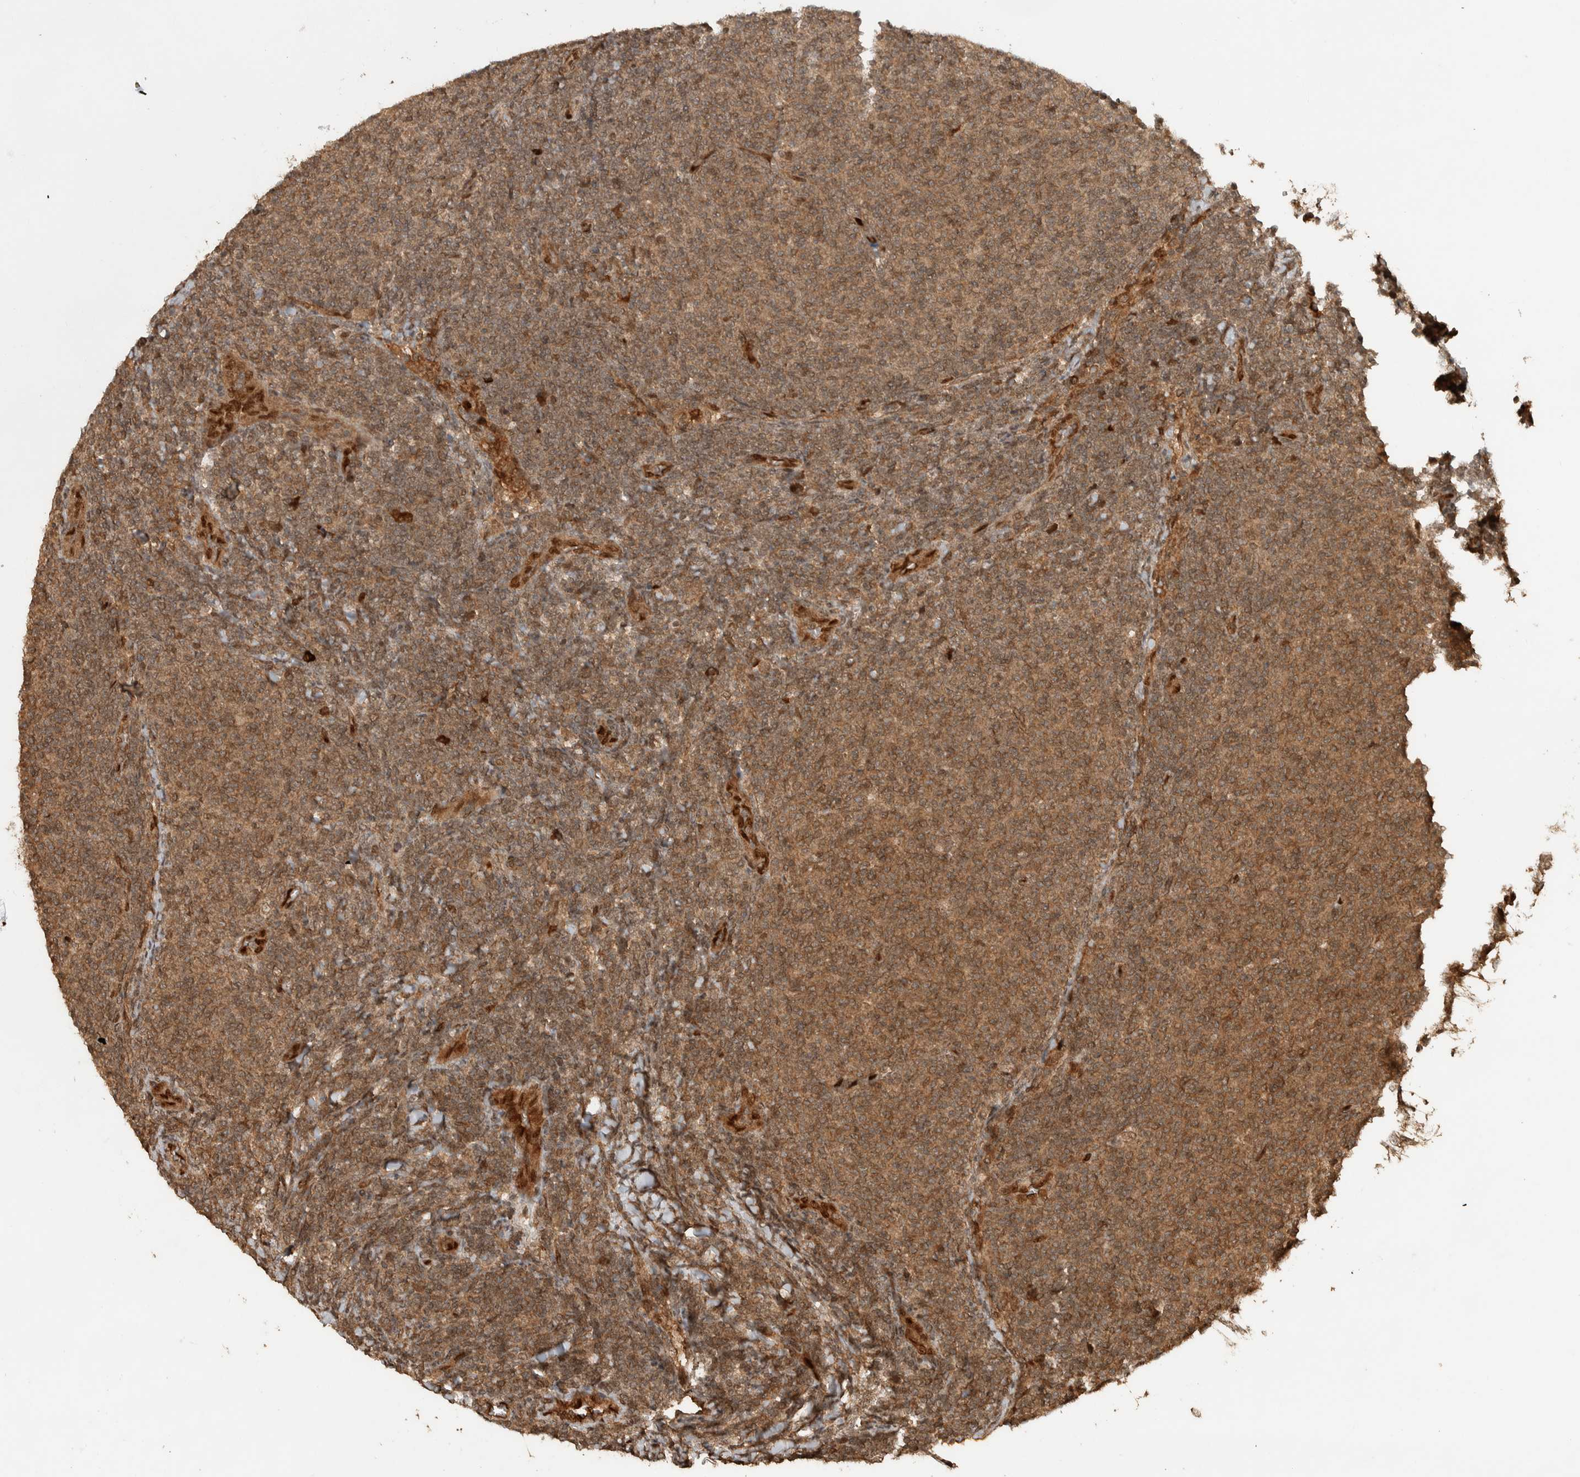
{"staining": {"intensity": "moderate", "quantity": ">75%", "location": "cytoplasmic/membranous"}, "tissue": "lymphoma", "cell_type": "Tumor cells", "image_type": "cancer", "snomed": [{"axis": "morphology", "description": "Malignant lymphoma, non-Hodgkin's type, Low grade"}, {"axis": "topography", "description": "Lymph node"}], "caption": "Moderate cytoplasmic/membranous expression for a protein is identified in approximately >75% of tumor cells of lymphoma using immunohistochemistry (IHC).", "gene": "CNTROB", "patient": {"sex": "male", "age": 66}}